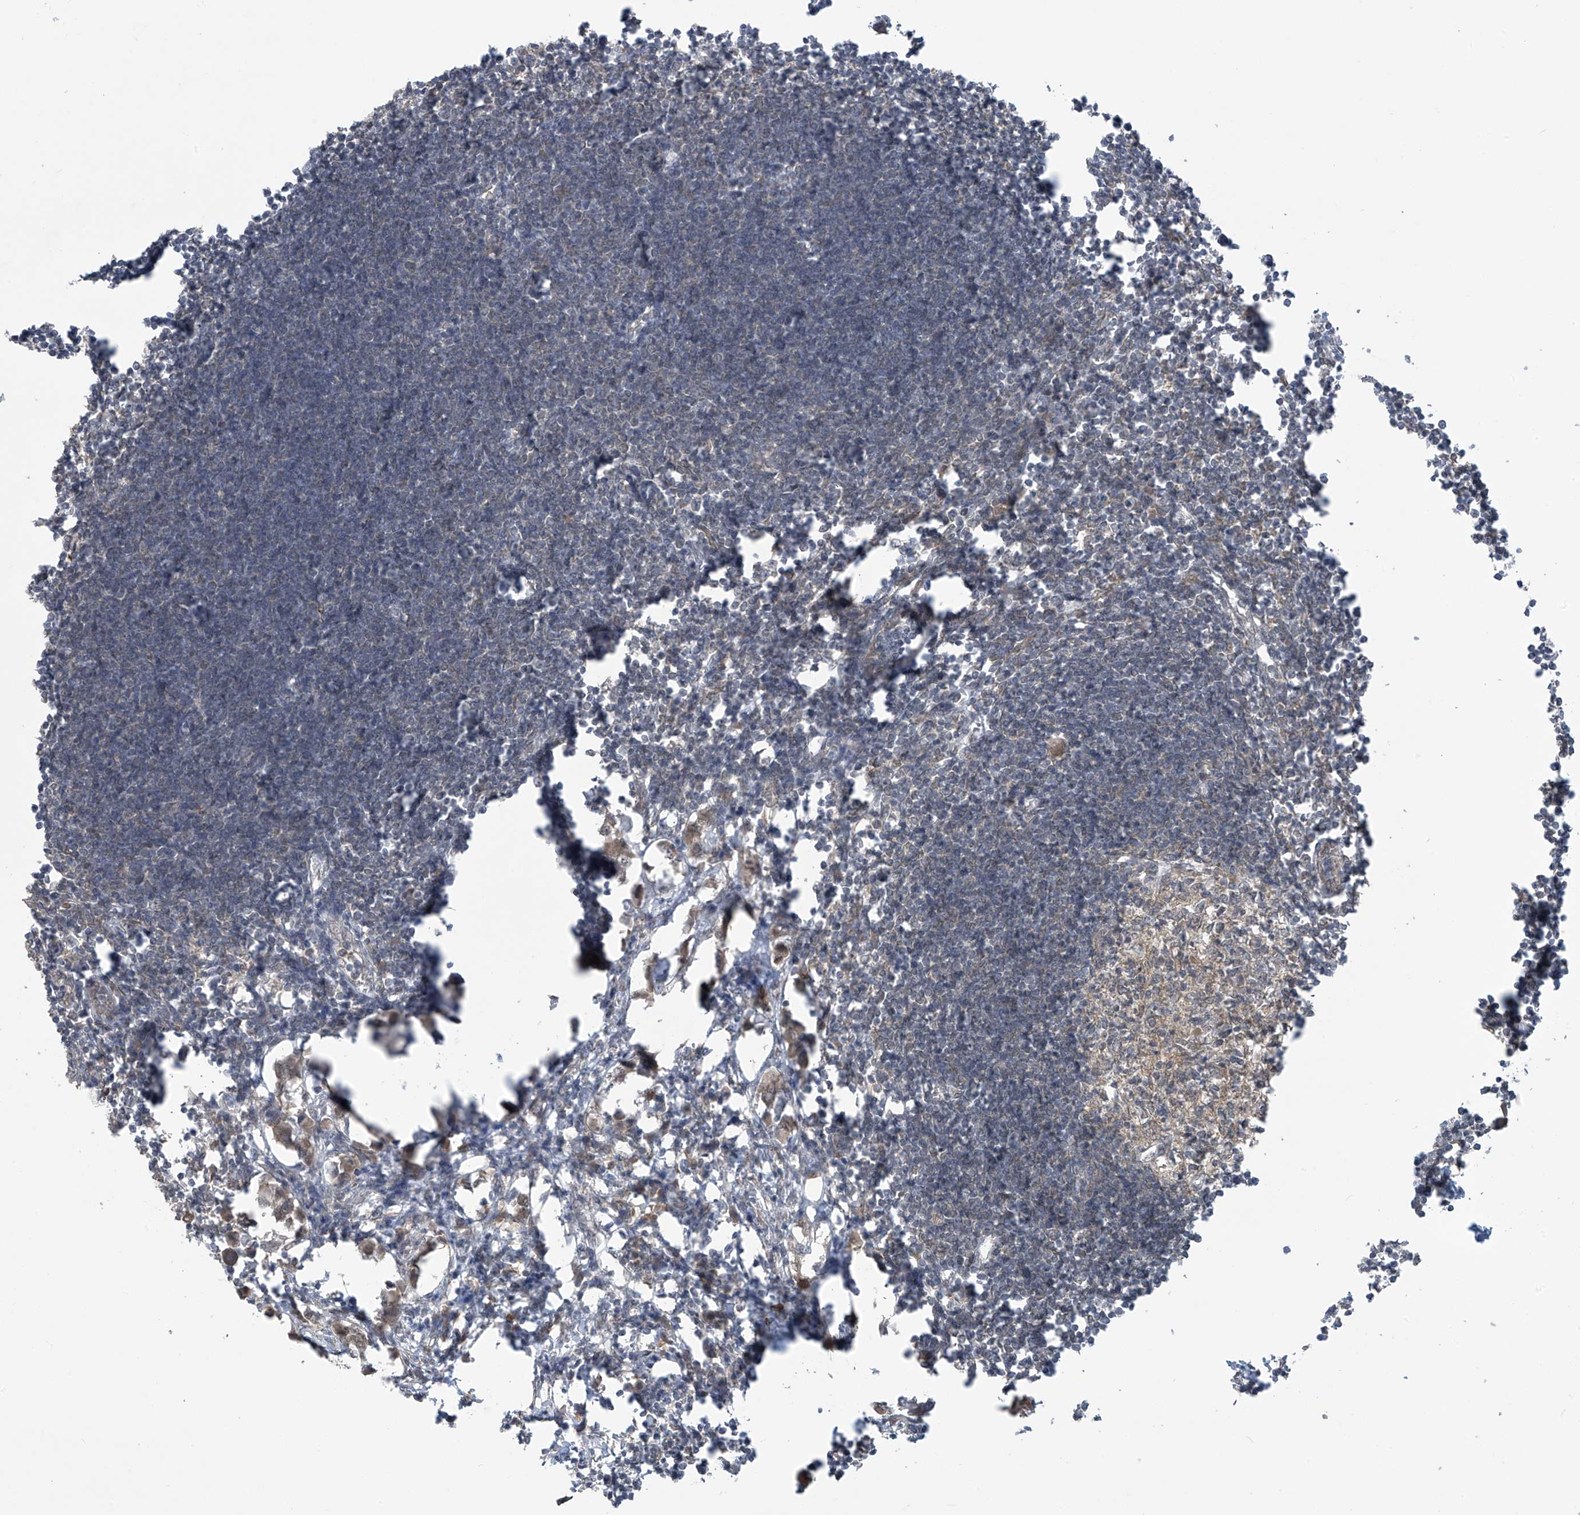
{"staining": {"intensity": "weak", "quantity": "<25%", "location": "cytoplasmic/membranous"}, "tissue": "lymph node", "cell_type": "Germinal center cells", "image_type": "normal", "snomed": [{"axis": "morphology", "description": "Normal tissue, NOS"}, {"axis": "morphology", "description": "Malignant melanoma, Metastatic site"}, {"axis": "topography", "description": "Lymph node"}], "caption": "Immunohistochemistry (IHC) histopathology image of normal lymph node: human lymph node stained with DAB (3,3'-diaminobenzidine) displays no significant protein expression in germinal center cells.", "gene": "LCOR", "patient": {"sex": "male", "age": 41}}